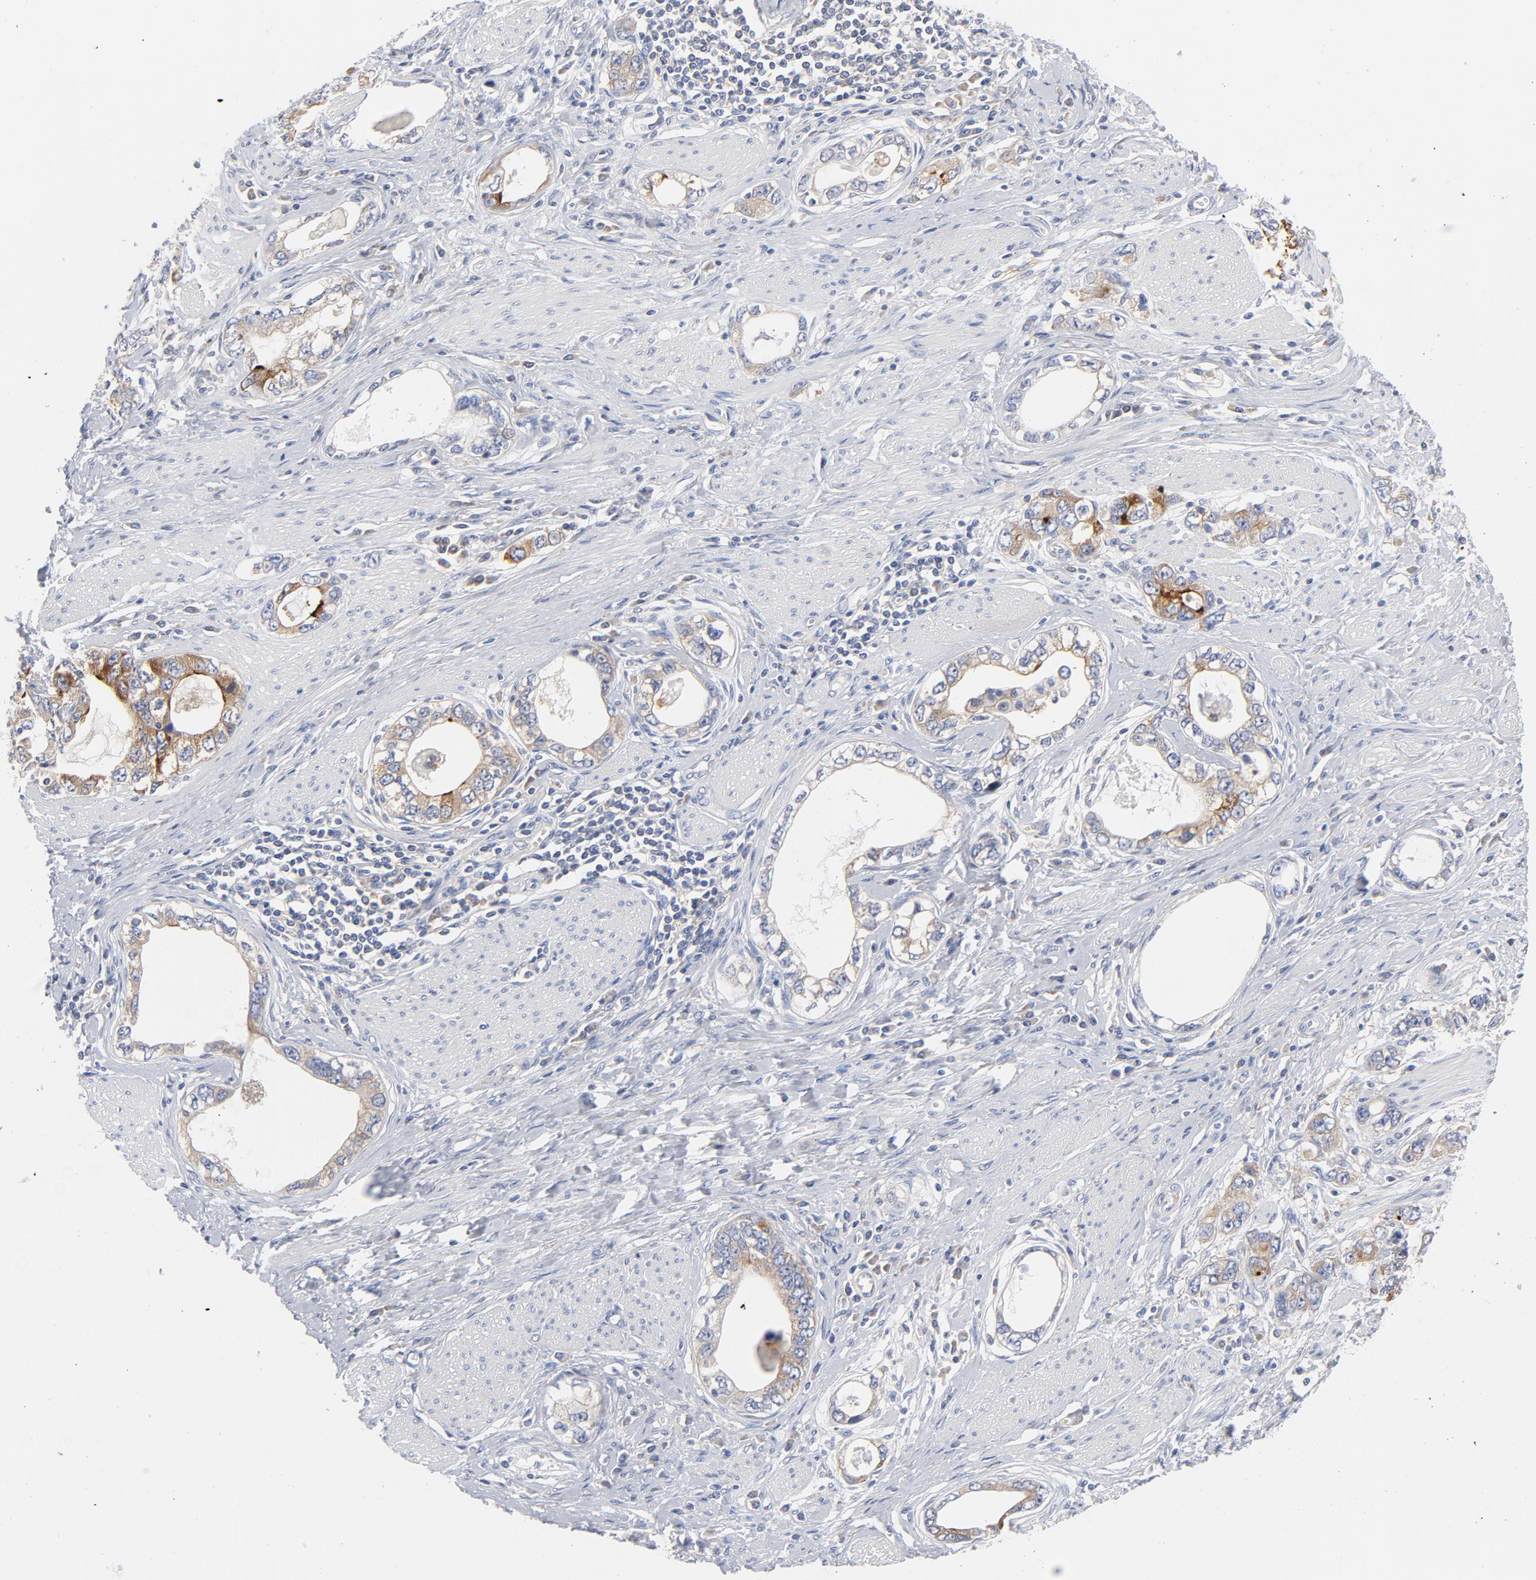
{"staining": {"intensity": "strong", "quantity": "25%-75%", "location": "cytoplasmic/membranous"}, "tissue": "stomach cancer", "cell_type": "Tumor cells", "image_type": "cancer", "snomed": [{"axis": "morphology", "description": "Adenocarcinoma, NOS"}, {"axis": "topography", "description": "Stomach, lower"}], "caption": "DAB immunohistochemical staining of human adenocarcinoma (stomach) demonstrates strong cytoplasmic/membranous protein positivity in about 25%-75% of tumor cells. The protein is shown in brown color, while the nuclei are stained blue.", "gene": "CD86", "patient": {"sex": "female", "age": 93}}